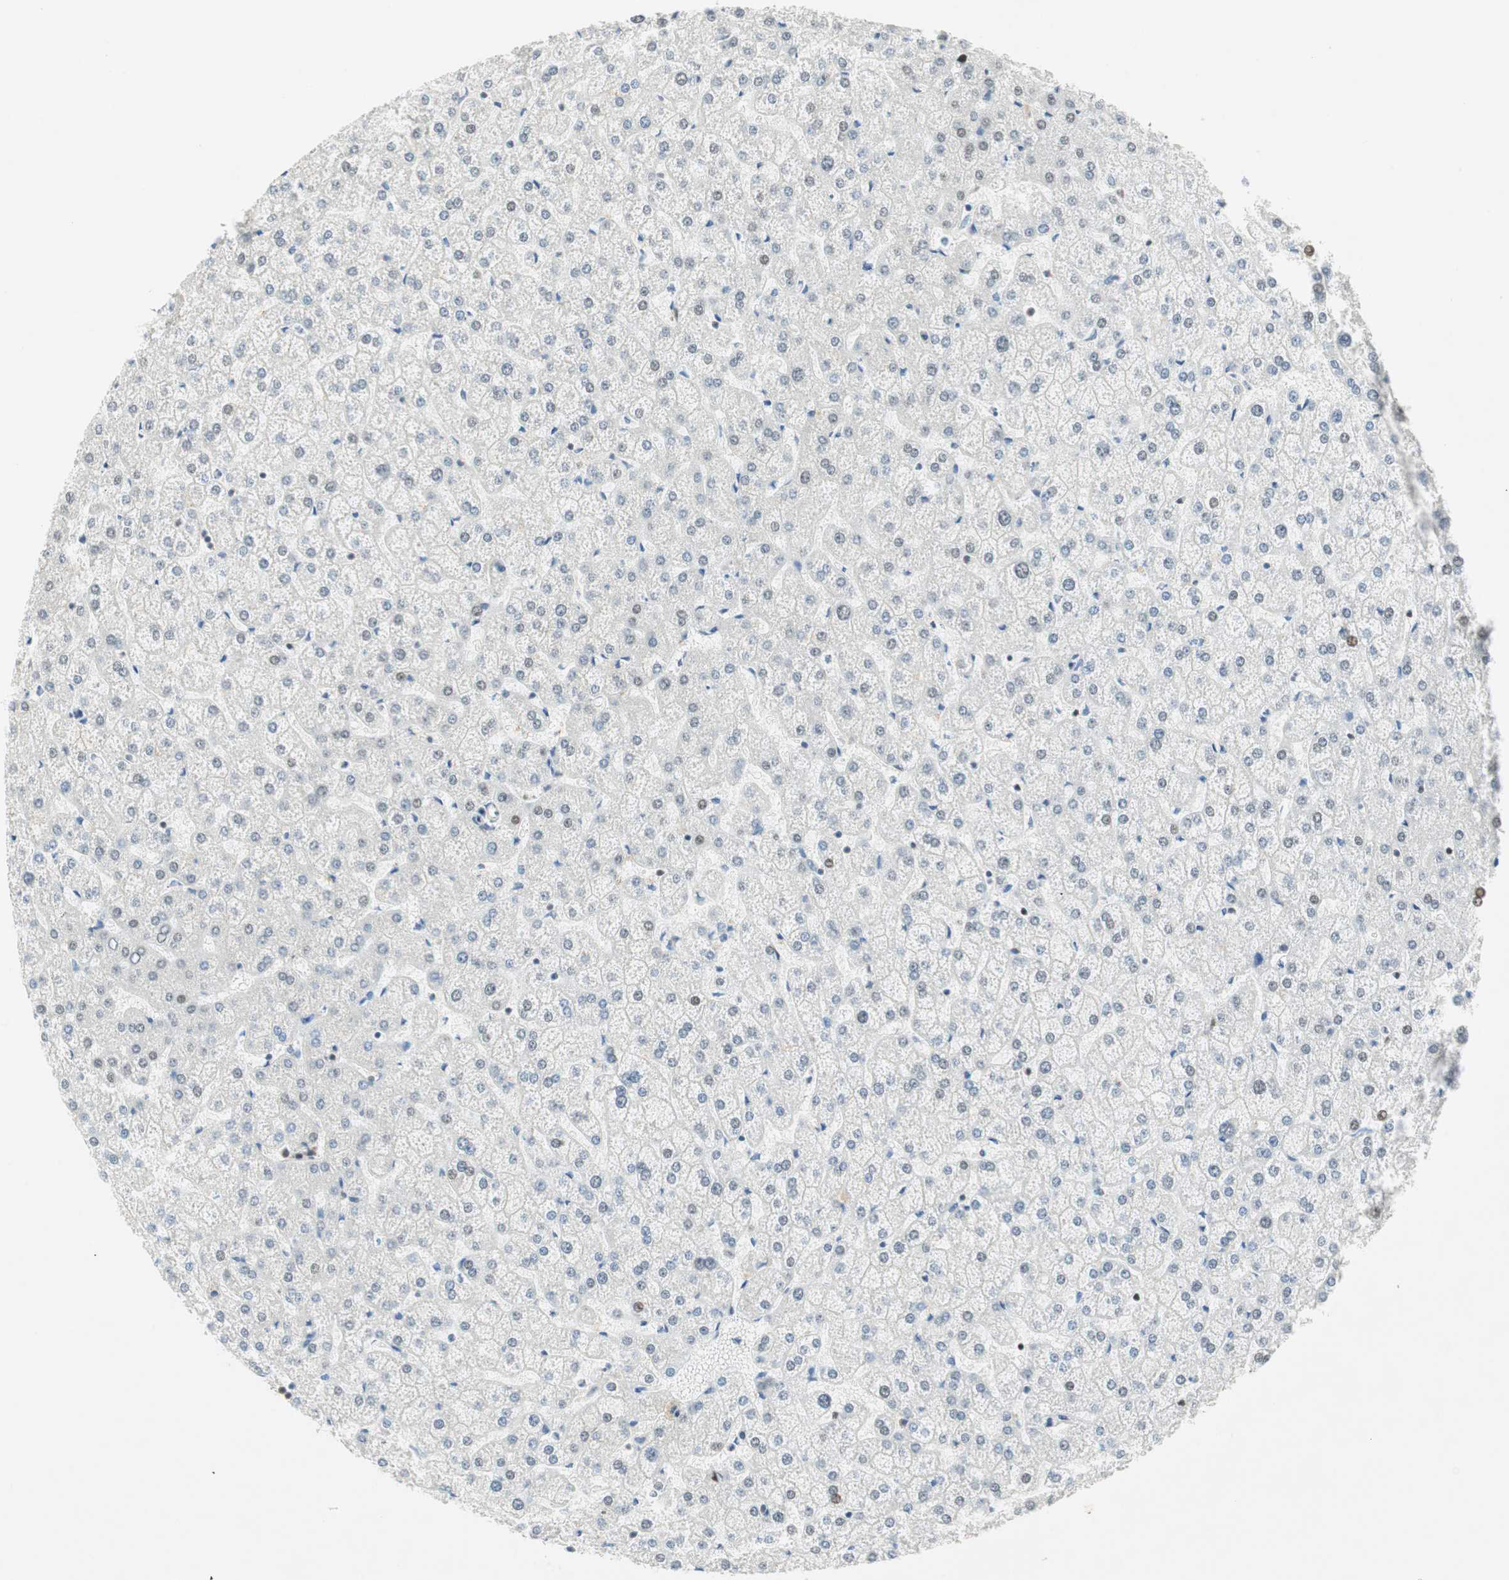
{"staining": {"intensity": "negative", "quantity": "none", "location": "none"}, "tissue": "liver", "cell_type": "Cholangiocytes", "image_type": "normal", "snomed": [{"axis": "morphology", "description": "Normal tissue, NOS"}, {"axis": "topography", "description": "Liver"}], "caption": "Immunohistochemistry (IHC) photomicrograph of normal liver: human liver stained with DAB (3,3'-diaminobenzidine) reveals no significant protein expression in cholangiocytes. Brightfield microscopy of IHC stained with DAB (brown) and hematoxylin (blue), captured at high magnification.", "gene": "MSX2", "patient": {"sex": "female", "age": 32}}